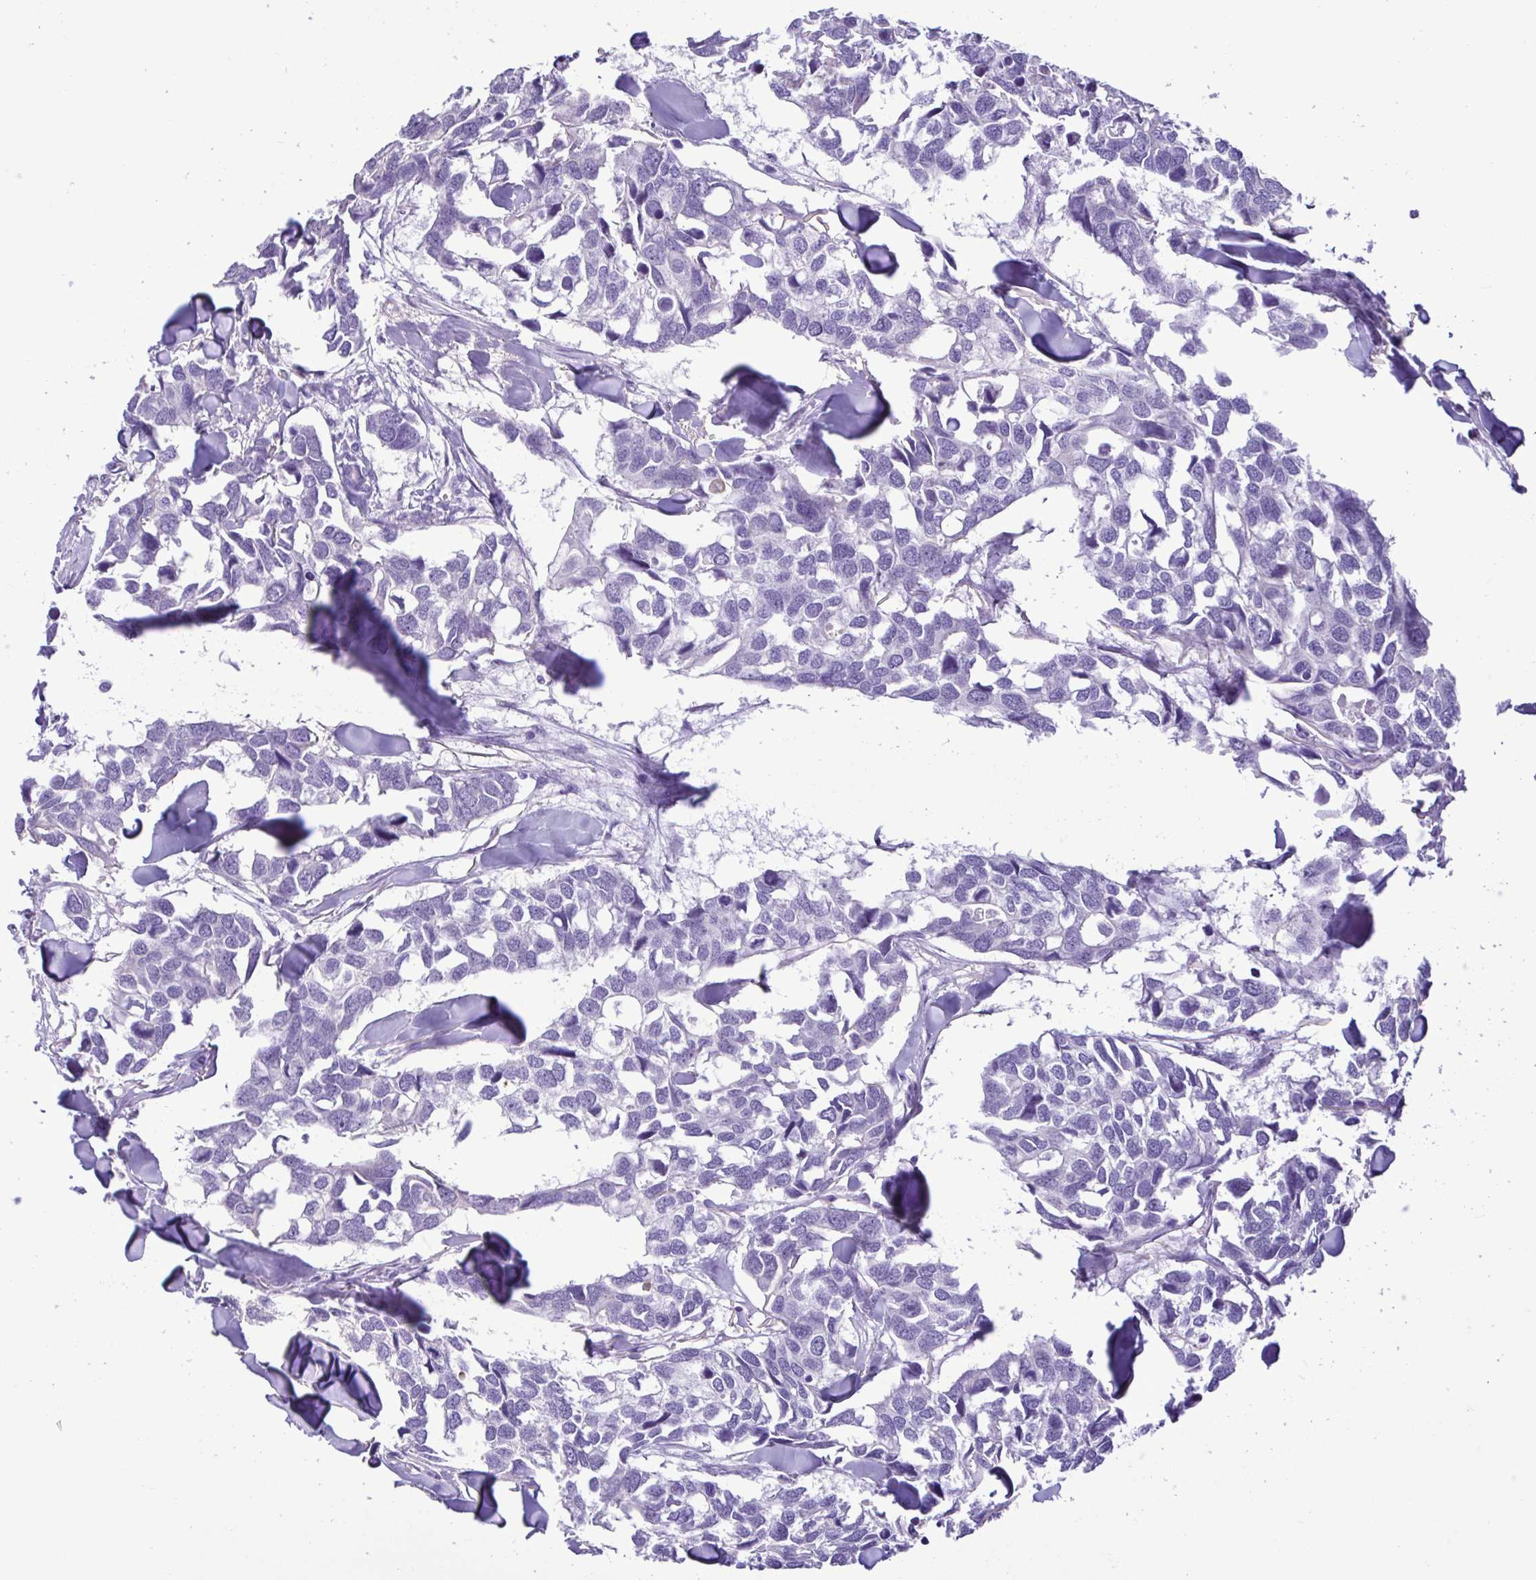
{"staining": {"intensity": "negative", "quantity": "none", "location": "none"}, "tissue": "breast cancer", "cell_type": "Tumor cells", "image_type": "cancer", "snomed": [{"axis": "morphology", "description": "Duct carcinoma"}, {"axis": "topography", "description": "Breast"}], "caption": "Tumor cells are negative for protein expression in human breast cancer.", "gene": "CBY2", "patient": {"sex": "female", "age": 83}}